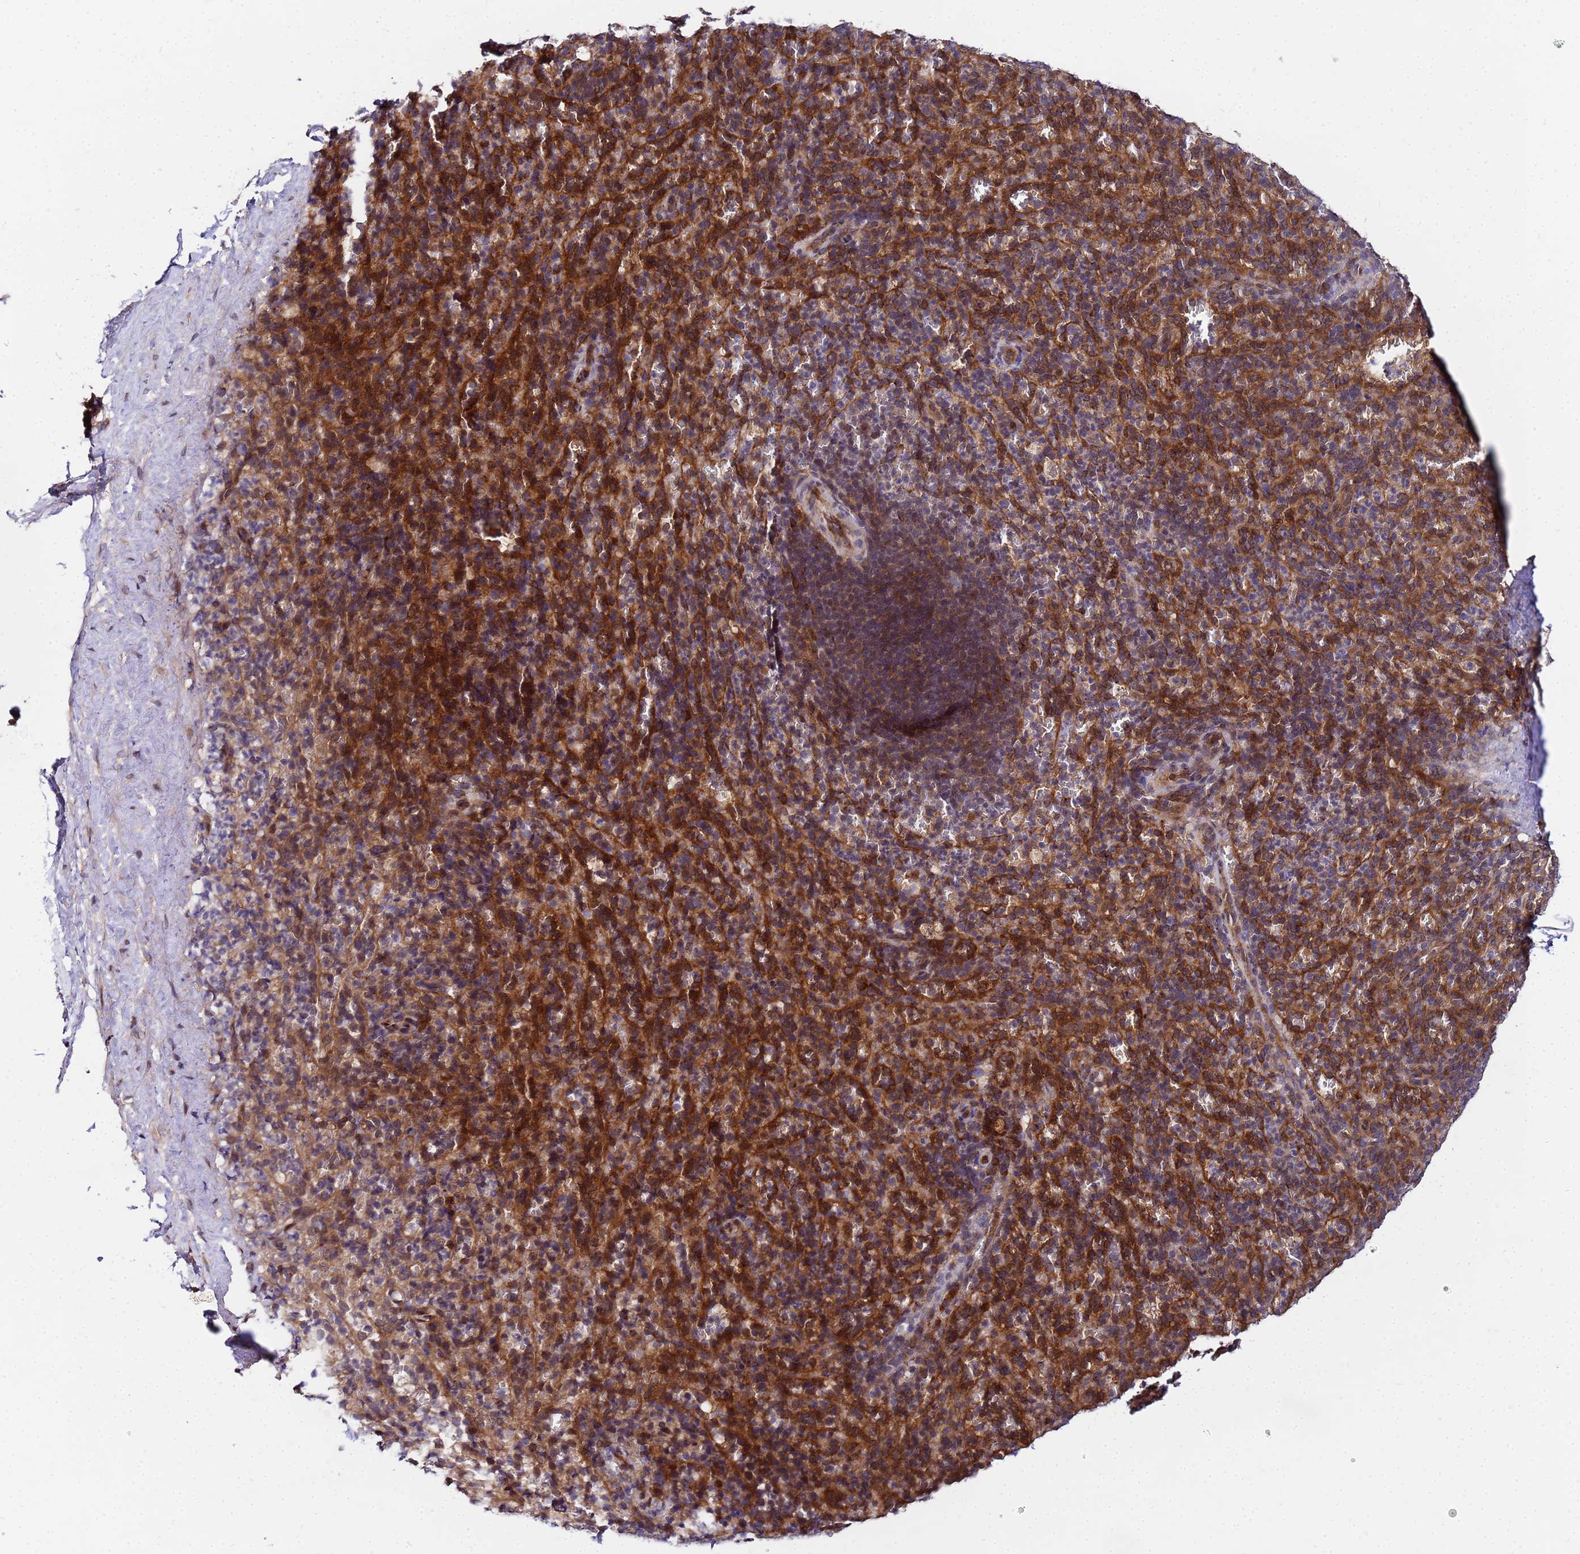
{"staining": {"intensity": "moderate", "quantity": "25%-75%", "location": "cytoplasmic/membranous"}, "tissue": "spleen", "cell_type": "Cells in red pulp", "image_type": "normal", "snomed": [{"axis": "morphology", "description": "Normal tissue, NOS"}, {"axis": "topography", "description": "Spleen"}], "caption": "Immunohistochemistry (IHC) of normal spleen reveals medium levels of moderate cytoplasmic/membranous positivity in about 25%-75% of cells in red pulp. Nuclei are stained in blue.", "gene": "UNC93B1", "patient": {"sex": "female", "age": 21}}